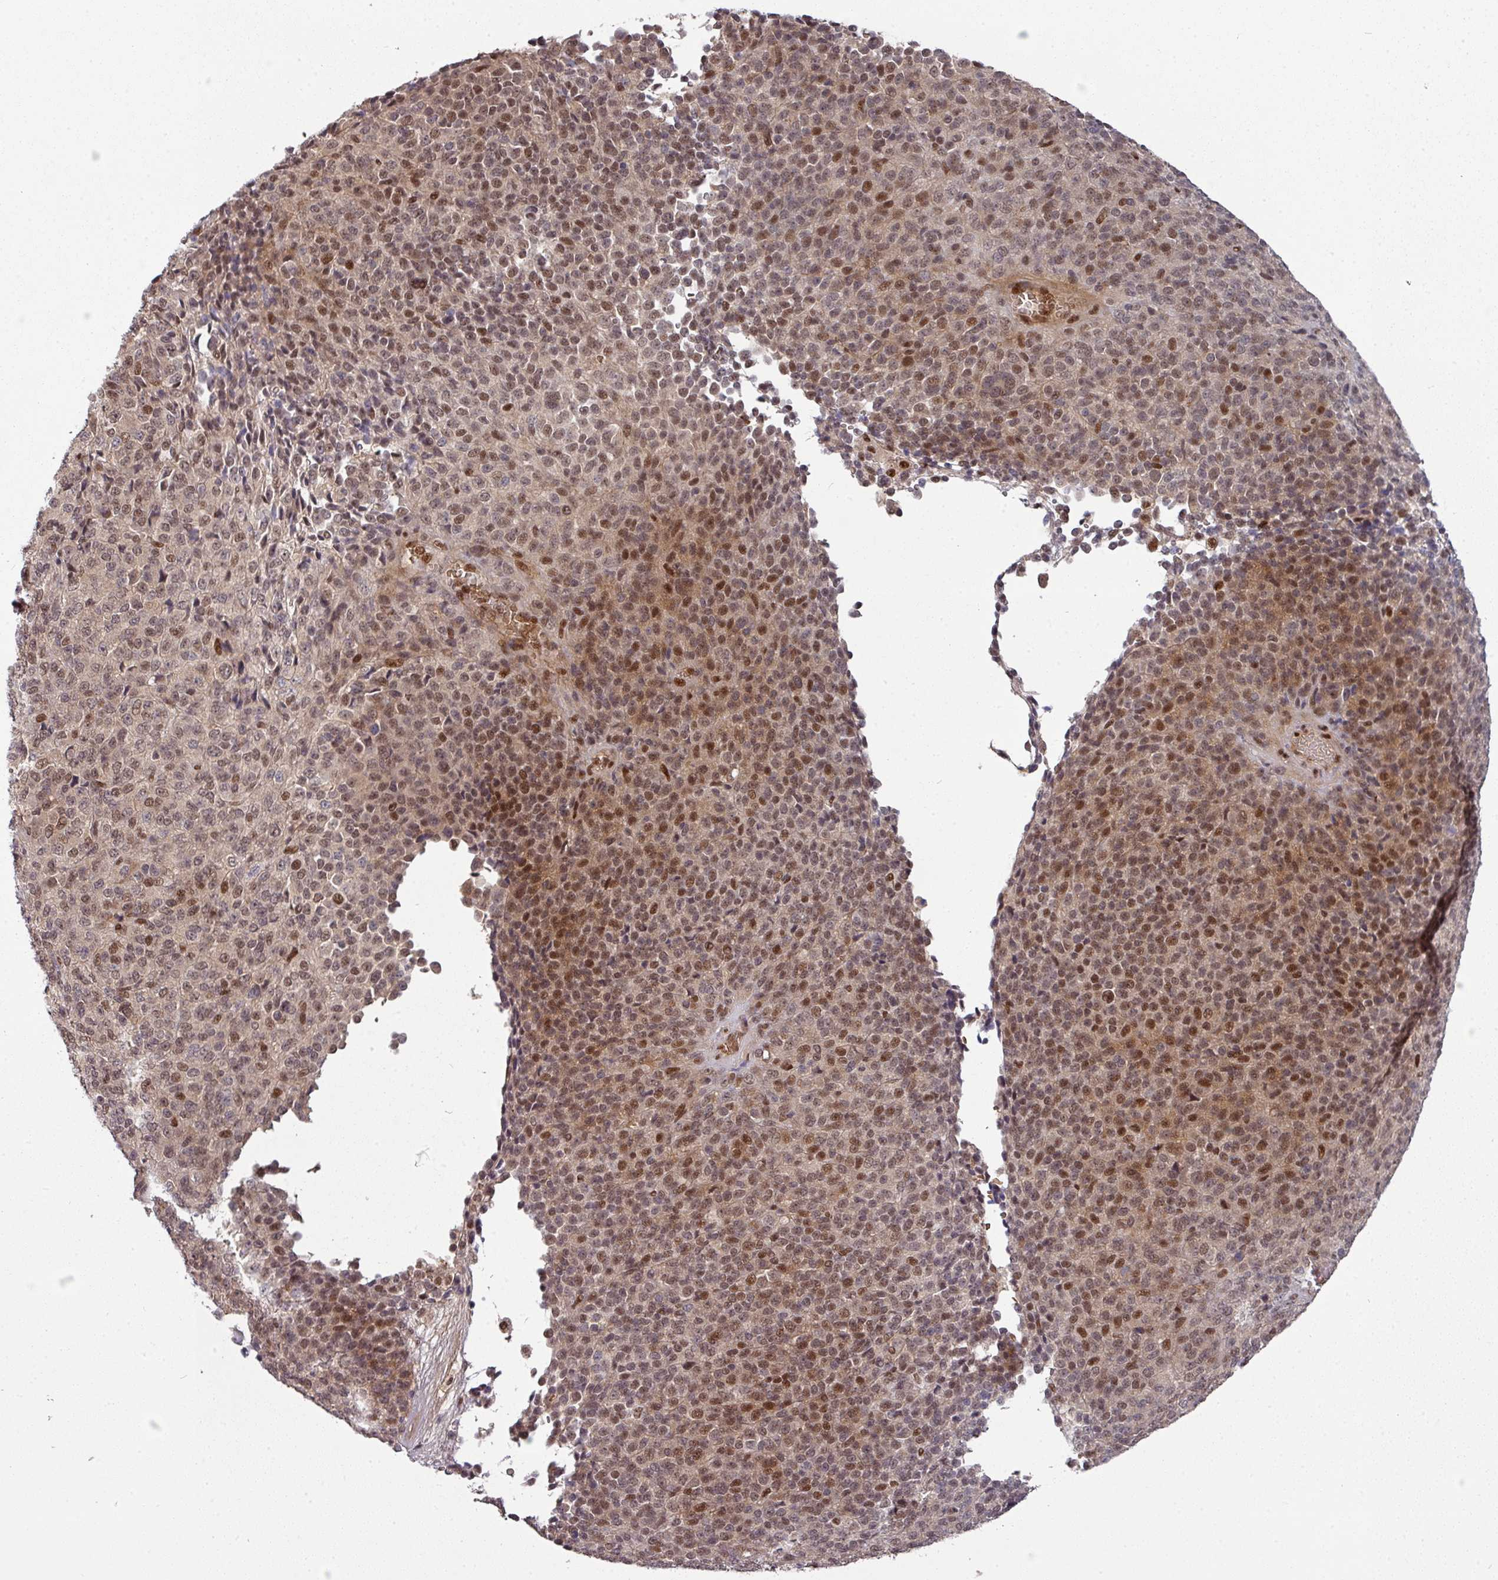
{"staining": {"intensity": "moderate", "quantity": ">75%", "location": "nuclear"}, "tissue": "melanoma", "cell_type": "Tumor cells", "image_type": "cancer", "snomed": [{"axis": "morphology", "description": "Malignant melanoma, Metastatic site"}, {"axis": "topography", "description": "Brain"}], "caption": "This is an image of IHC staining of melanoma, which shows moderate expression in the nuclear of tumor cells.", "gene": "CIC", "patient": {"sex": "female", "age": 56}}